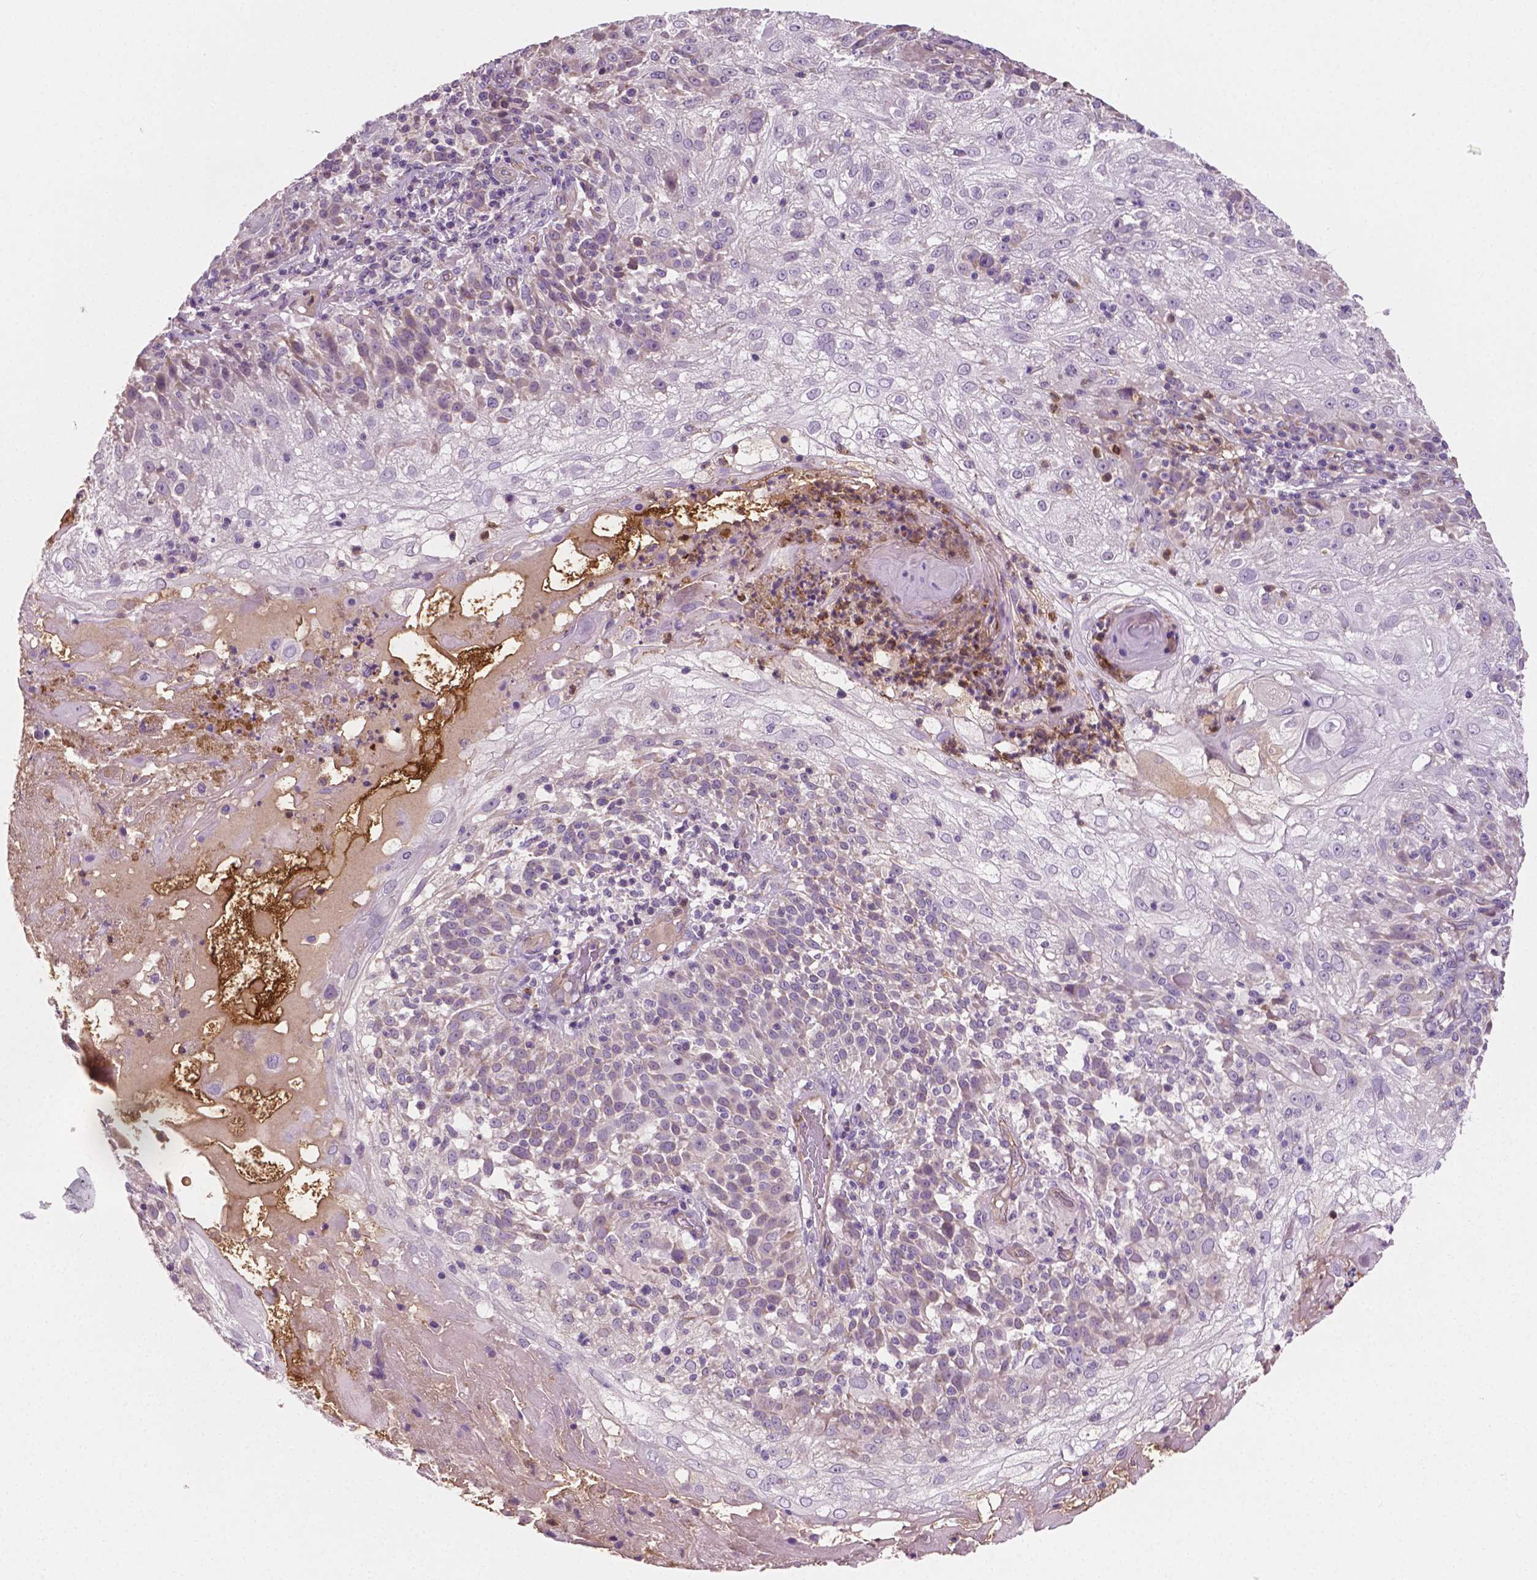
{"staining": {"intensity": "negative", "quantity": "none", "location": "none"}, "tissue": "skin cancer", "cell_type": "Tumor cells", "image_type": "cancer", "snomed": [{"axis": "morphology", "description": "Normal tissue, NOS"}, {"axis": "morphology", "description": "Squamous cell carcinoma, NOS"}, {"axis": "topography", "description": "Skin"}], "caption": "There is no significant staining in tumor cells of skin squamous cell carcinoma.", "gene": "PTX3", "patient": {"sex": "female", "age": 83}}